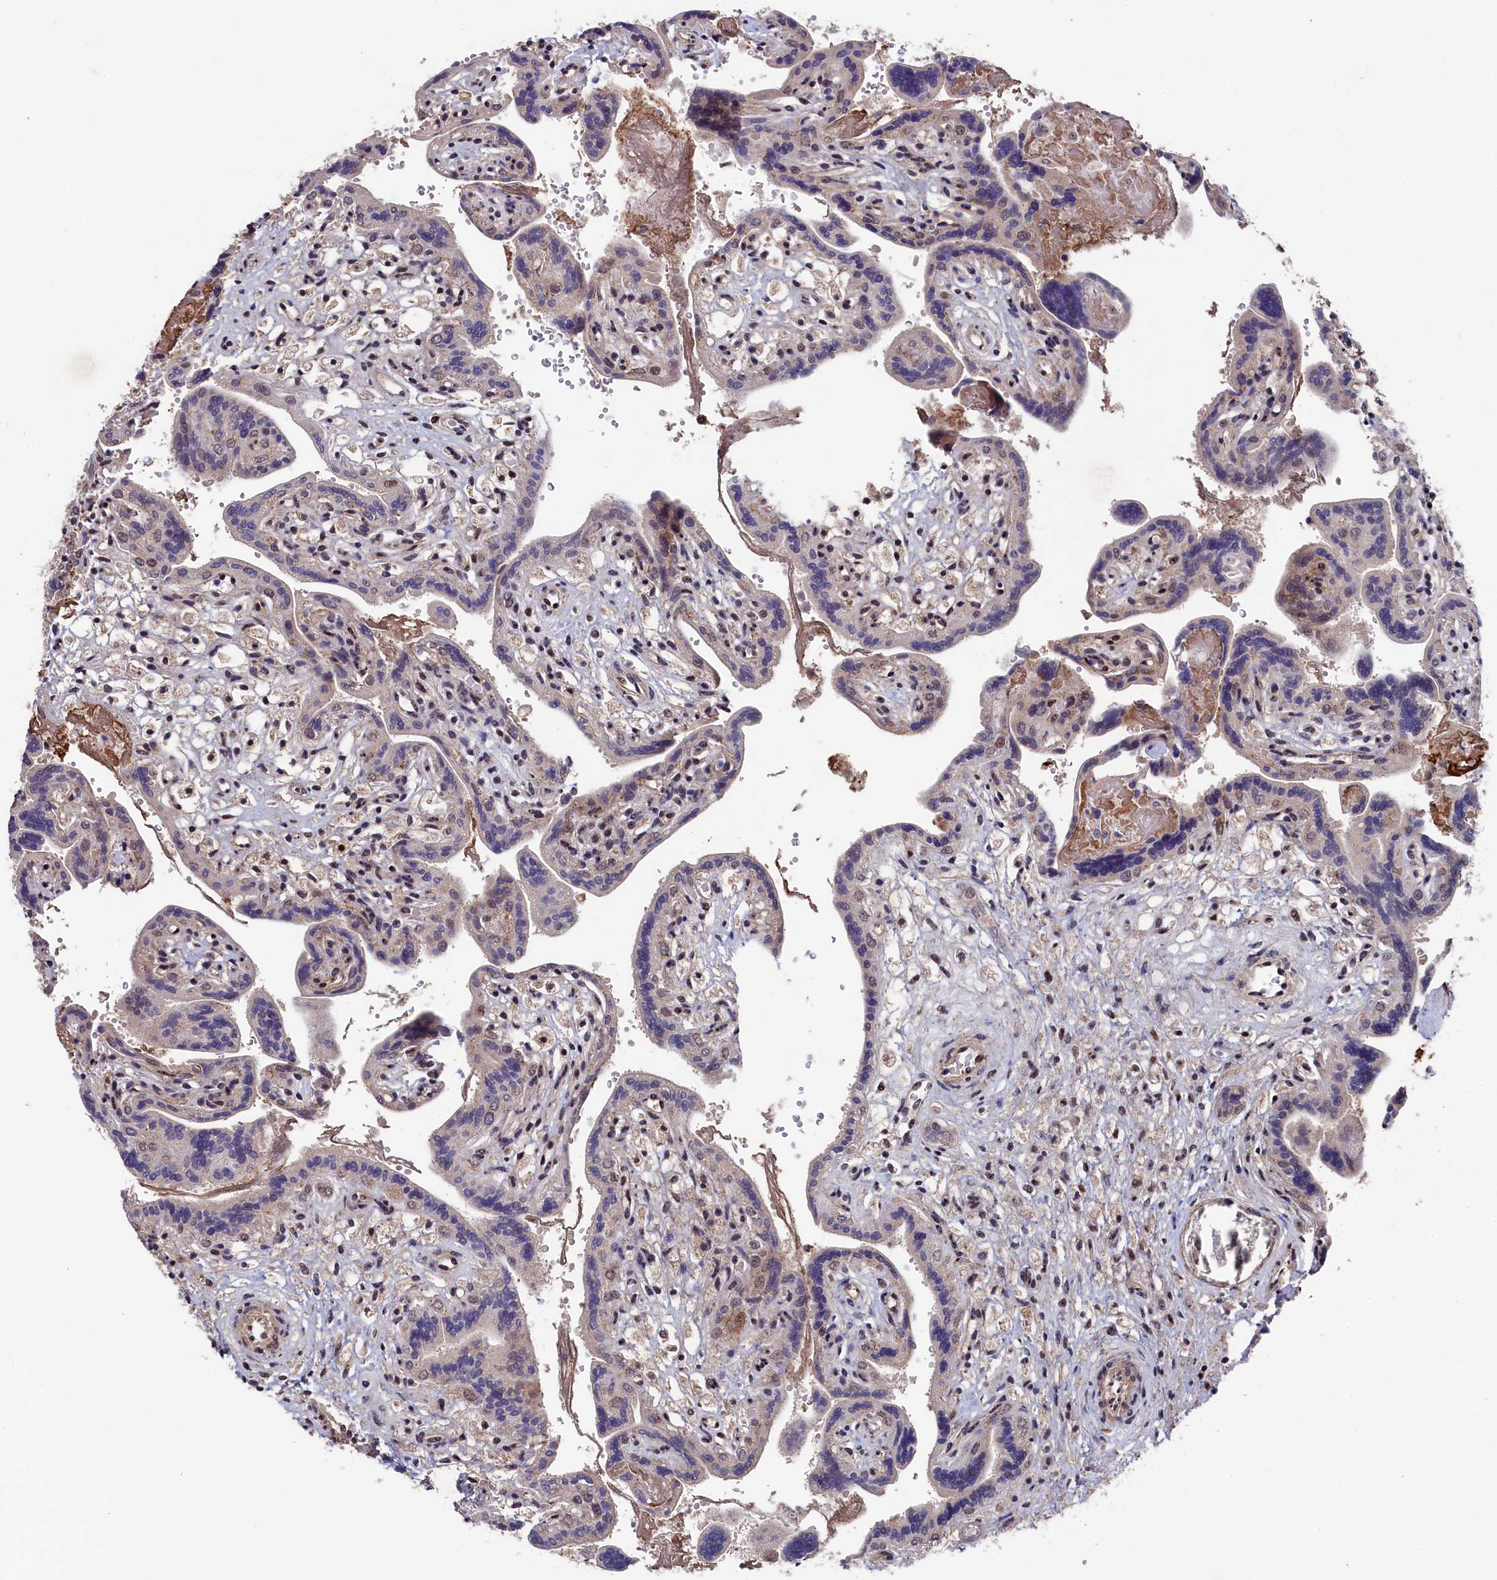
{"staining": {"intensity": "moderate", "quantity": "25%-75%", "location": "cytoplasmic/membranous"}, "tissue": "placenta", "cell_type": "Trophoblastic cells", "image_type": "normal", "snomed": [{"axis": "morphology", "description": "Normal tissue, NOS"}, {"axis": "topography", "description": "Placenta"}], "caption": "Immunohistochemistry (DAB) staining of normal placenta demonstrates moderate cytoplasmic/membranous protein positivity in about 25%-75% of trophoblastic cells.", "gene": "CLPX", "patient": {"sex": "female", "age": 37}}